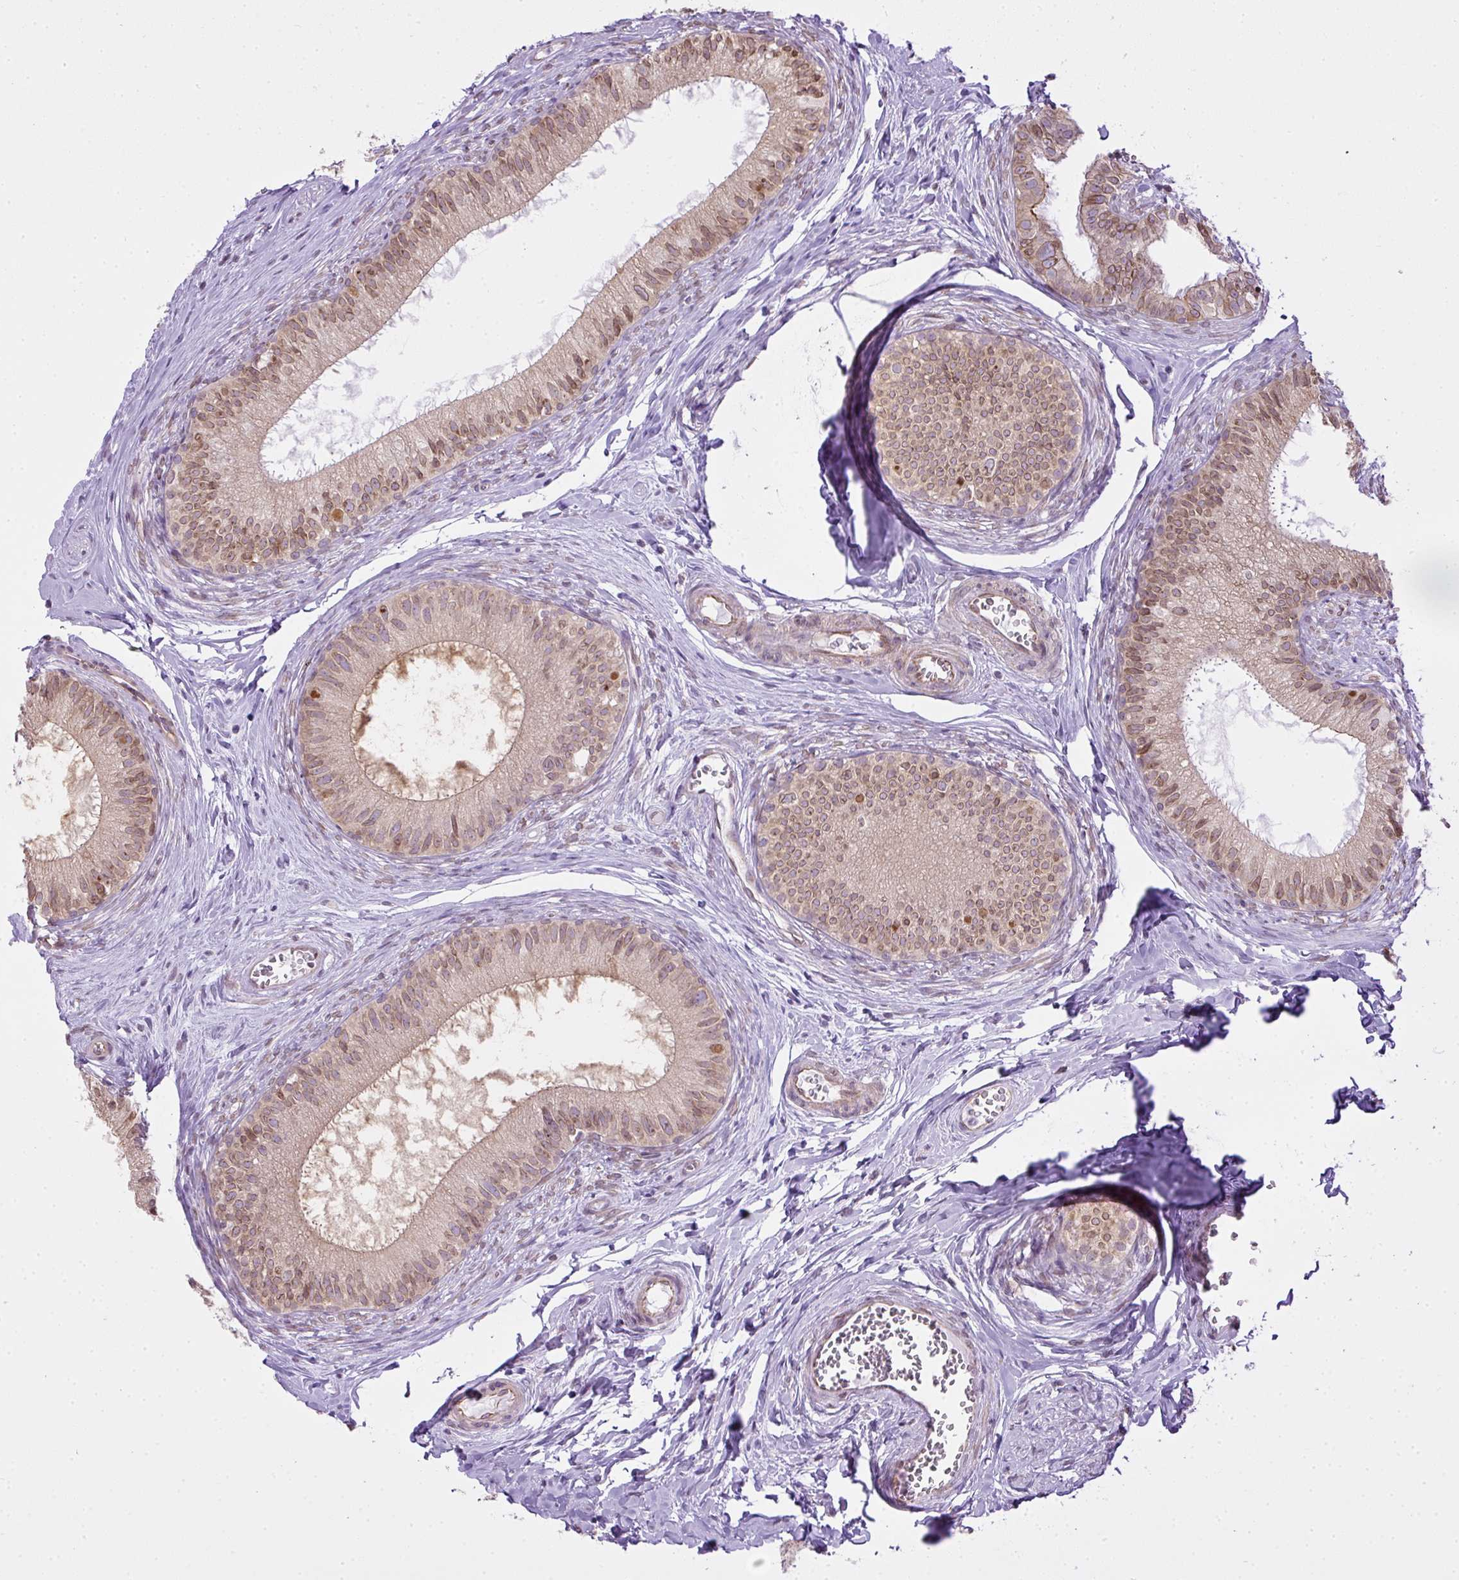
{"staining": {"intensity": "moderate", "quantity": ">75%", "location": "nuclear"}, "tissue": "epididymis", "cell_type": "Glandular cells", "image_type": "normal", "snomed": [{"axis": "morphology", "description": "Normal tissue, NOS"}, {"axis": "topography", "description": "Epididymis"}], "caption": "Unremarkable epididymis was stained to show a protein in brown. There is medium levels of moderate nuclear positivity in about >75% of glandular cells.", "gene": "COX18", "patient": {"sex": "male", "age": 25}}